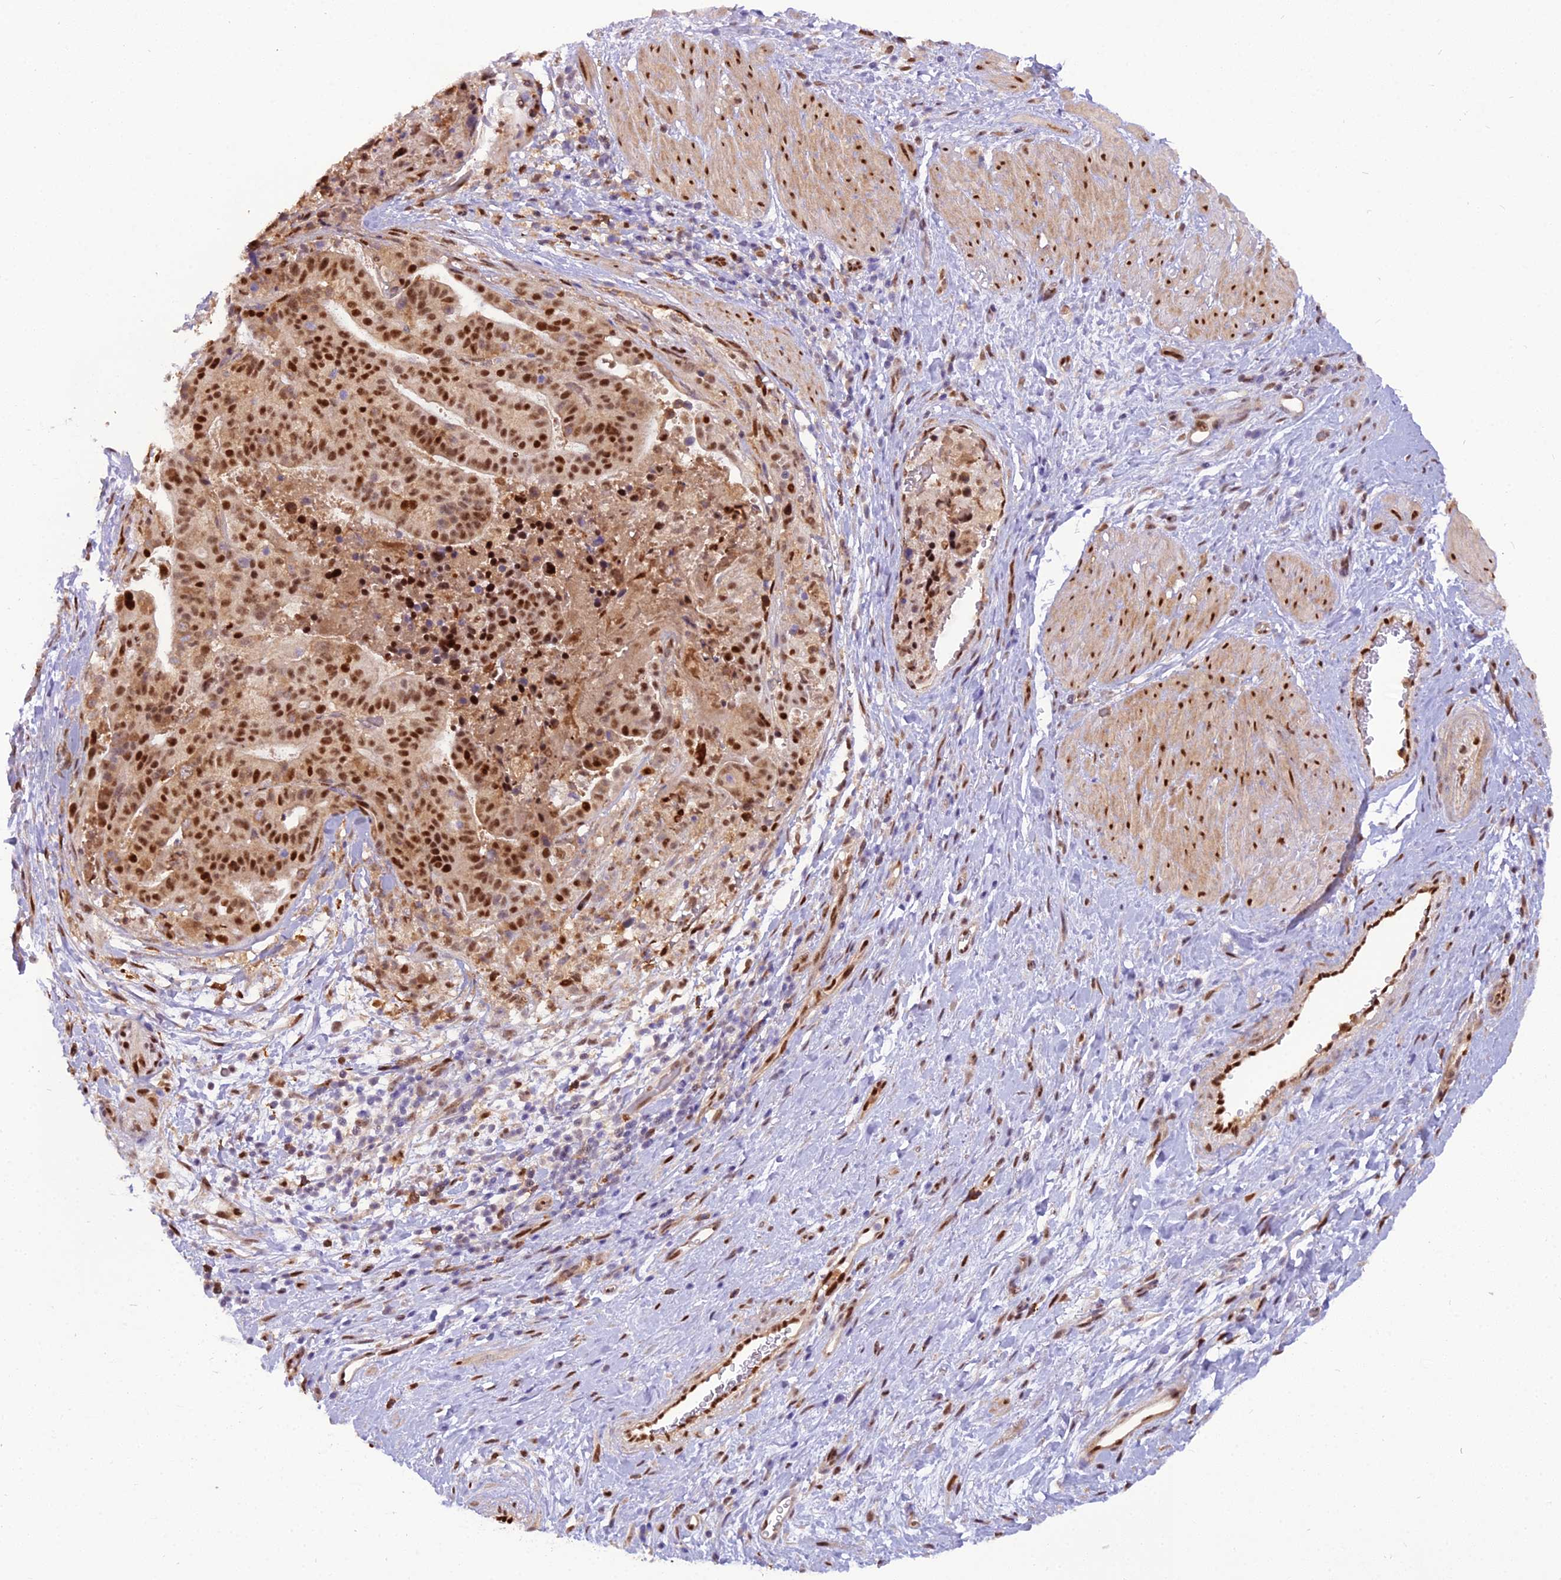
{"staining": {"intensity": "strong", "quantity": ">75%", "location": "nuclear"}, "tissue": "stomach cancer", "cell_type": "Tumor cells", "image_type": "cancer", "snomed": [{"axis": "morphology", "description": "Adenocarcinoma, NOS"}, {"axis": "topography", "description": "Stomach"}], "caption": "Stomach adenocarcinoma was stained to show a protein in brown. There is high levels of strong nuclear expression in approximately >75% of tumor cells. (DAB (3,3'-diaminobenzidine) IHC with brightfield microscopy, high magnification).", "gene": "NPEPL1", "patient": {"sex": "male", "age": 48}}